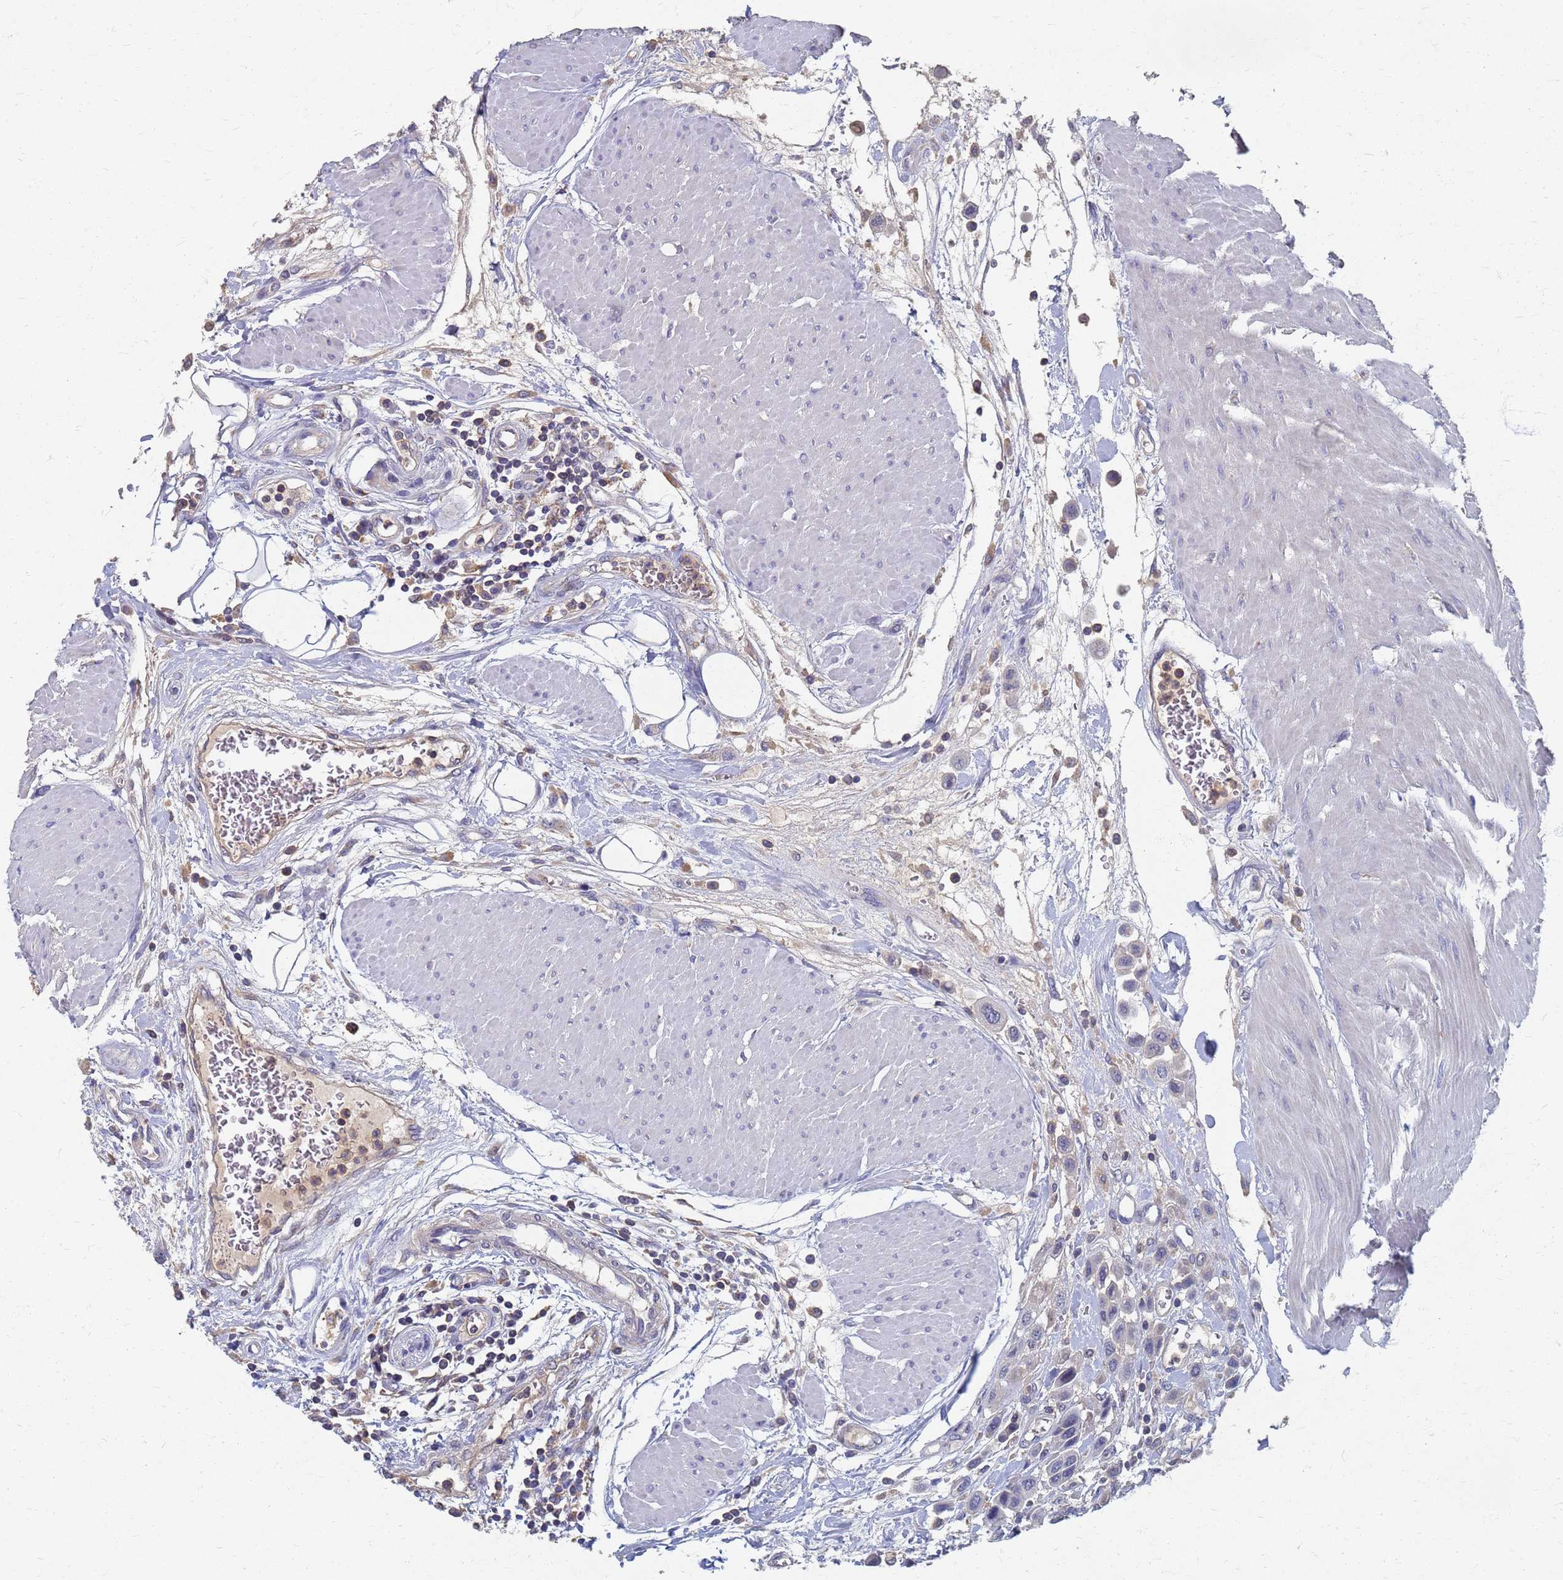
{"staining": {"intensity": "negative", "quantity": "none", "location": "none"}, "tissue": "urothelial cancer", "cell_type": "Tumor cells", "image_type": "cancer", "snomed": [{"axis": "morphology", "description": "Urothelial carcinoma, High grade"}, {"axis": "topography", "description": "Urinary bladder"}], "caption": "Tumor cells are negative for brown protein staining in high-grade urothelial carcinoma. The staining was performed using DAB (3,3'-diaminobenzidine) to visualize the protein expression in brown, while the nuclei were stained in blue with hematoxylin (Magnification: 20x).", "gene": "KRCC1", "patient": {"sex": "male", "age": 50}}